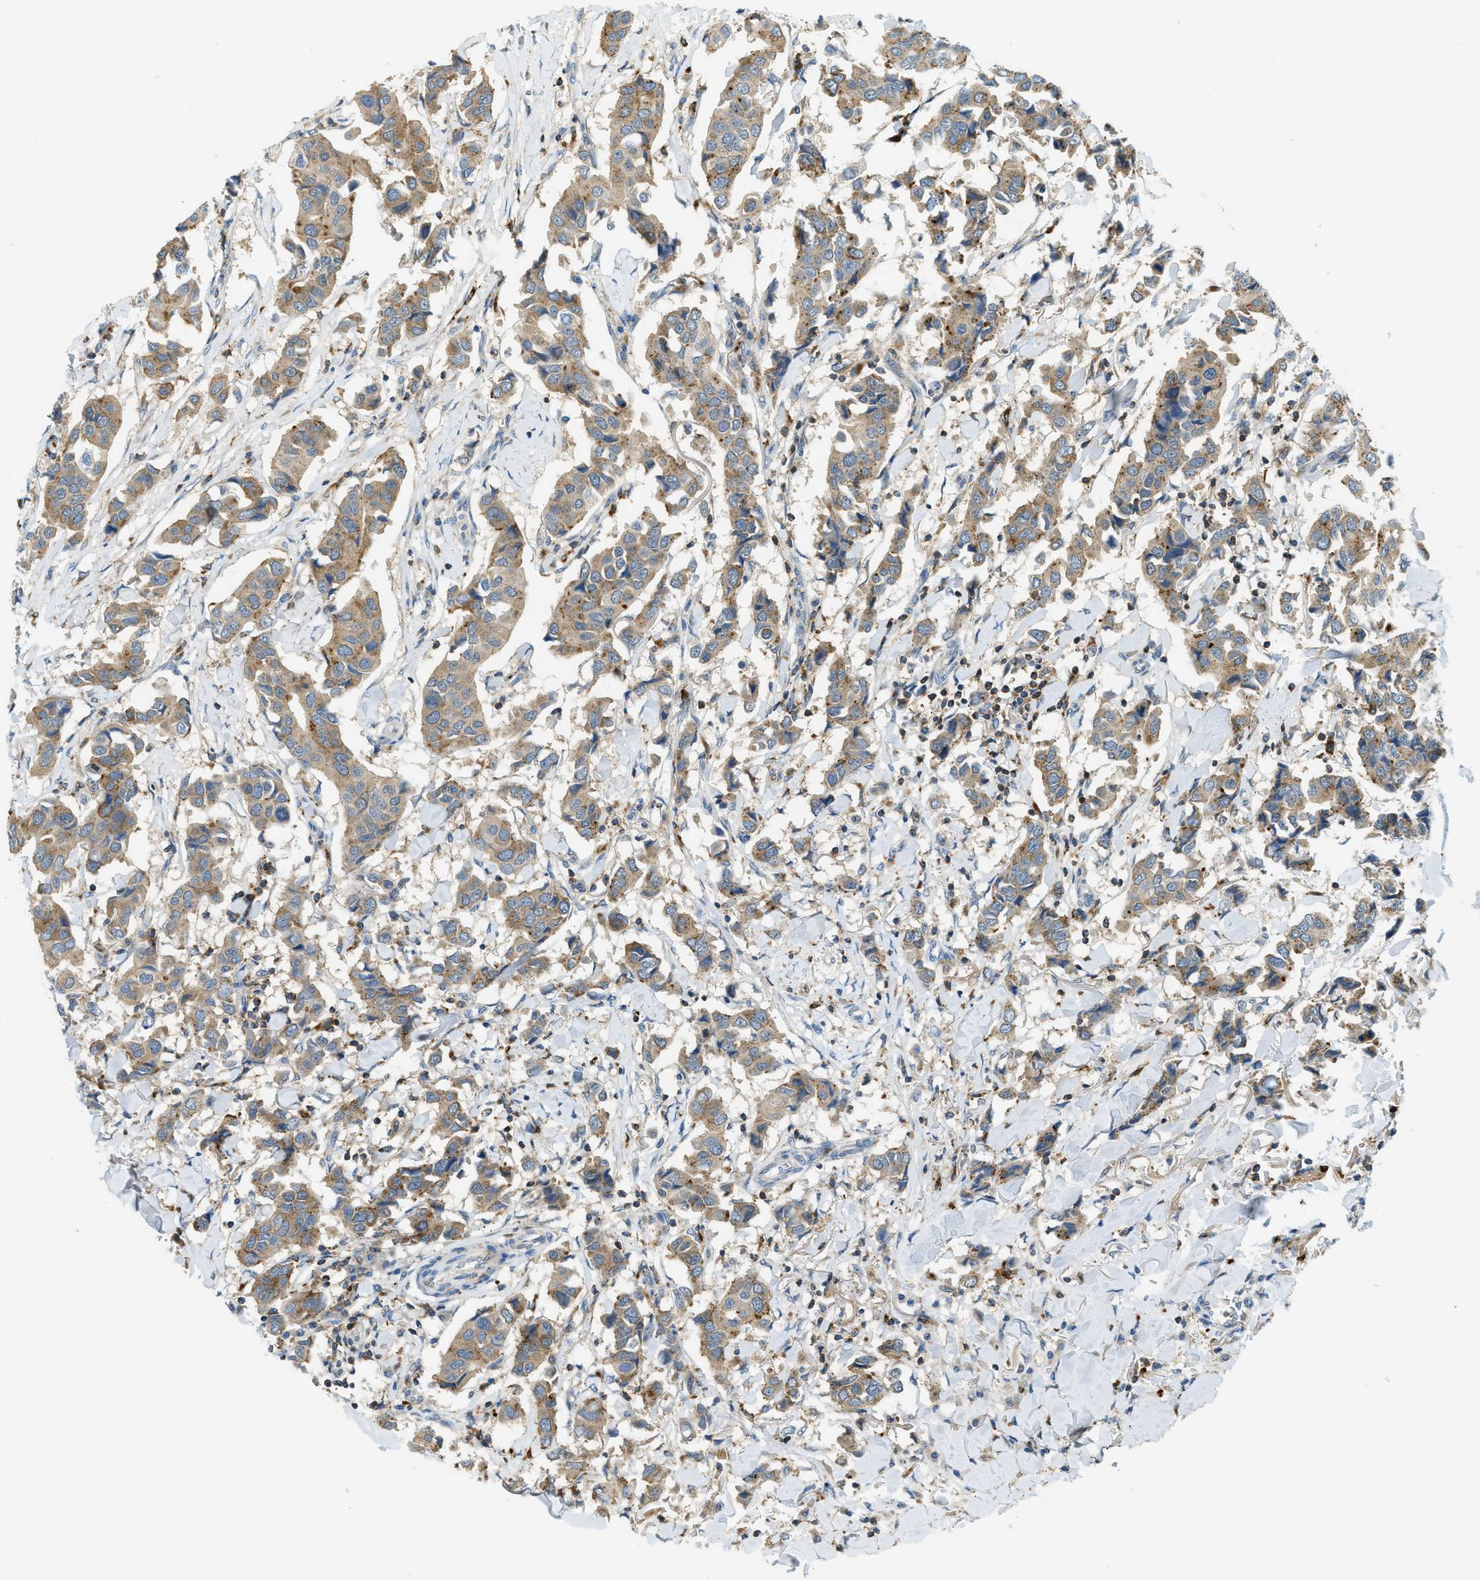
{"staining": {"intensity": "moderate", "quantity": "25%-75%", "location": "cytoplasmic/membranous"}, "tissue": "breast cancer", "cell_type": "Tumor cells", "image_type": "cancer", "snomed": [{"axis": "morphology", "description": "Duct carcinoma"}, {"axis": "topography", "description": "Breast"}], "caption": "IHC photomicrograph of breast infiltrating ductal carcinoma stained for a protein (brown), which displays medium levels of moderate cytoplasmic/membranous expression in approximately 25%-75% of tumor cells.", "gene": "PLBD2", "patient": {"sex": "female", "age": 80}}